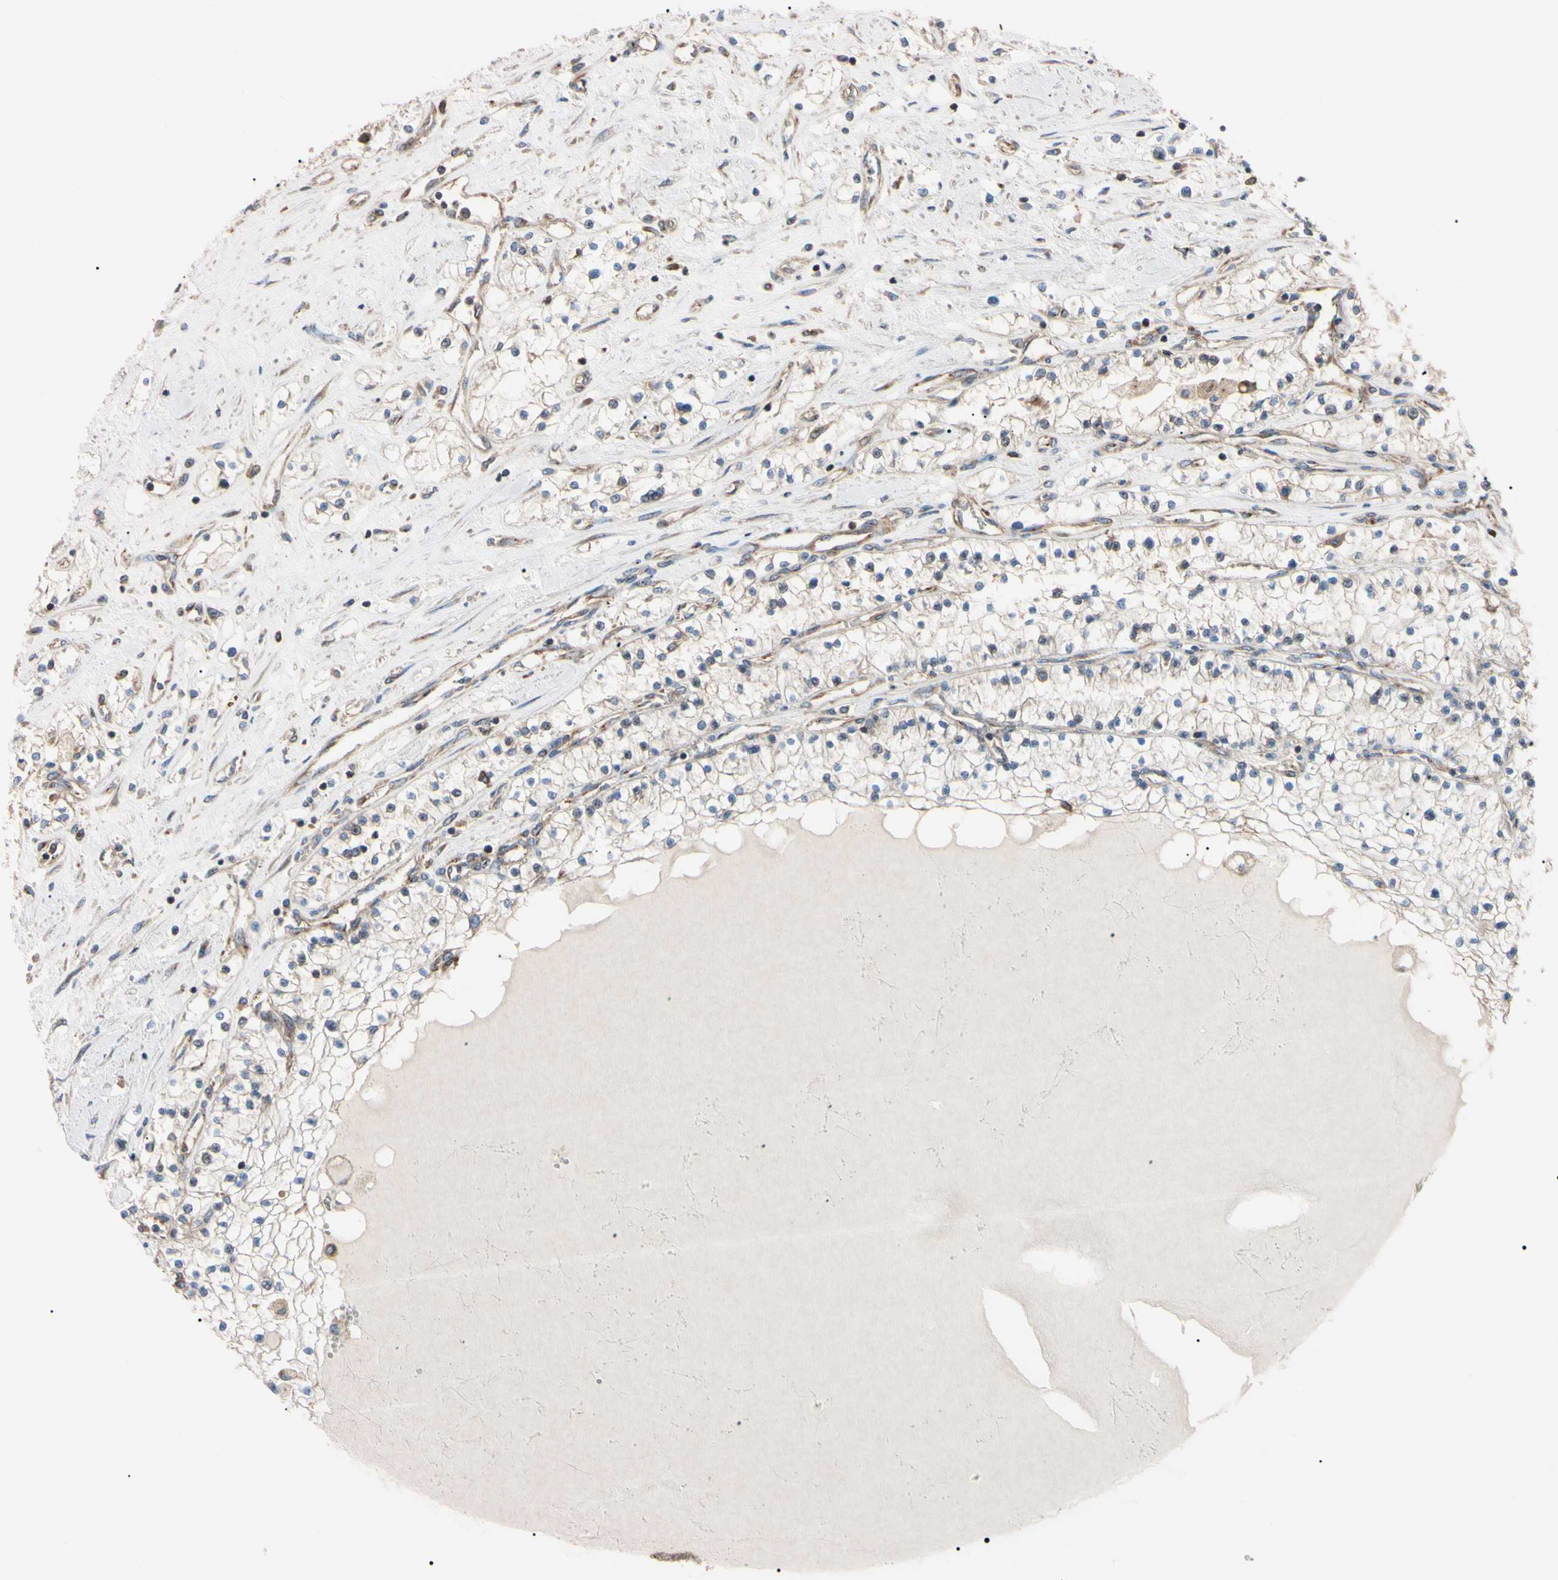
{"staining": {"intensity": "weak", "quantity": ">75%", "location": "cytoplasmic/membranous"}, "tissue": "renal cancer", "cell_type": "Tumor cells", "image_type": "cancer", "snomed": [{"axis": "morphology", "description": "Adenocarcinoma, NOS"}, {"axis": "topography", "description": "Kidney"}], "caption": "Protein staining shows weak cytoplasmic/membranous expression in about >75% of tumor cells in renal cancer (adenocarcinoma).", "gene": "PRKACA", "patient": {"sex": "male", "age": 68}}